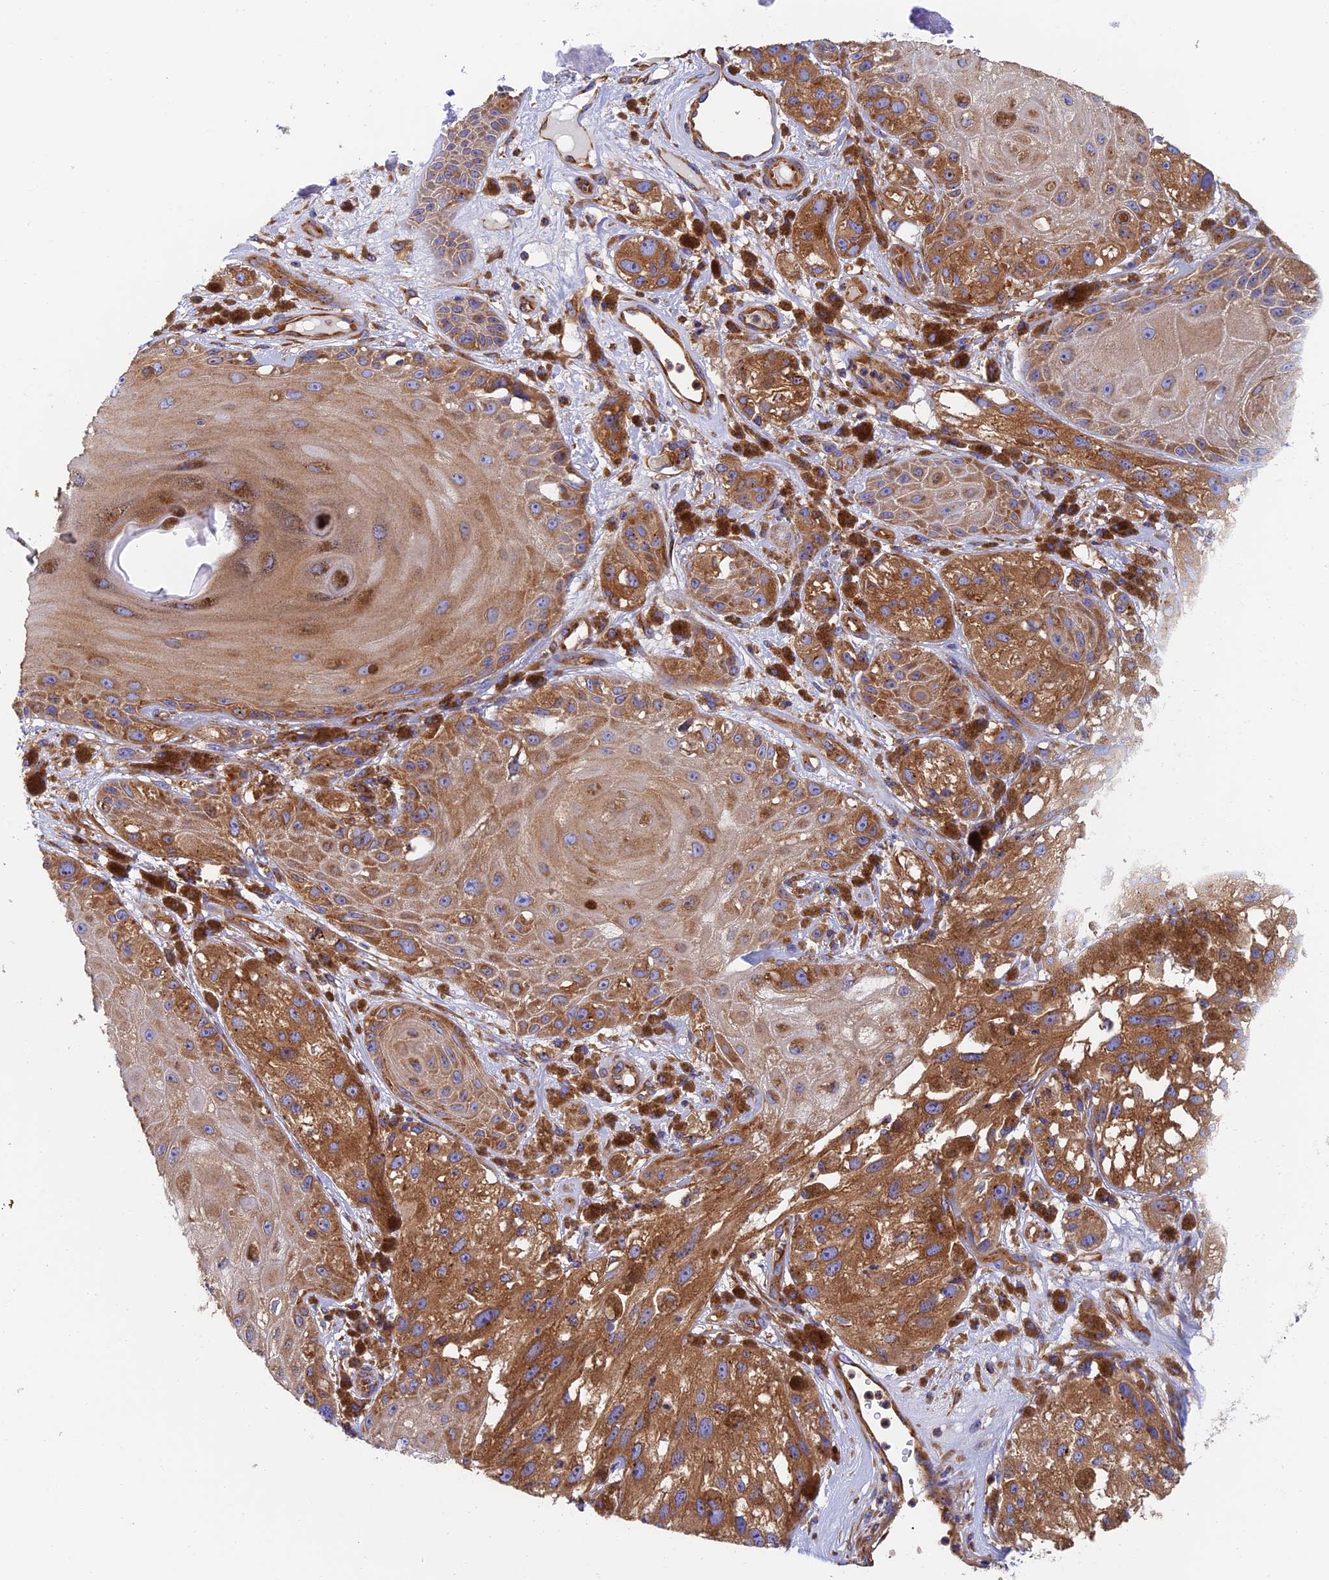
{"staining": {"intensity": "moderate", "quantity": ">75%", "location": "cytoplasmic/membranous"}, "tissue": "melanoma", "cell_type": "Tumor cells", "image_type": "cancer", "snomed": [{"axis": "morphology", "description": "Malignant melanoma, NOS"}, {"axis": "topography", "description": "Skin"}], "caption": "This image displays immunohistochemistry (IHC) staining of malignant melanoma, with medium moderate cytoplasmic/membranous expression in about >75% of tumor cells.", "gene": "DCTN2", "patient": {"sex": "male", "age": 88}}